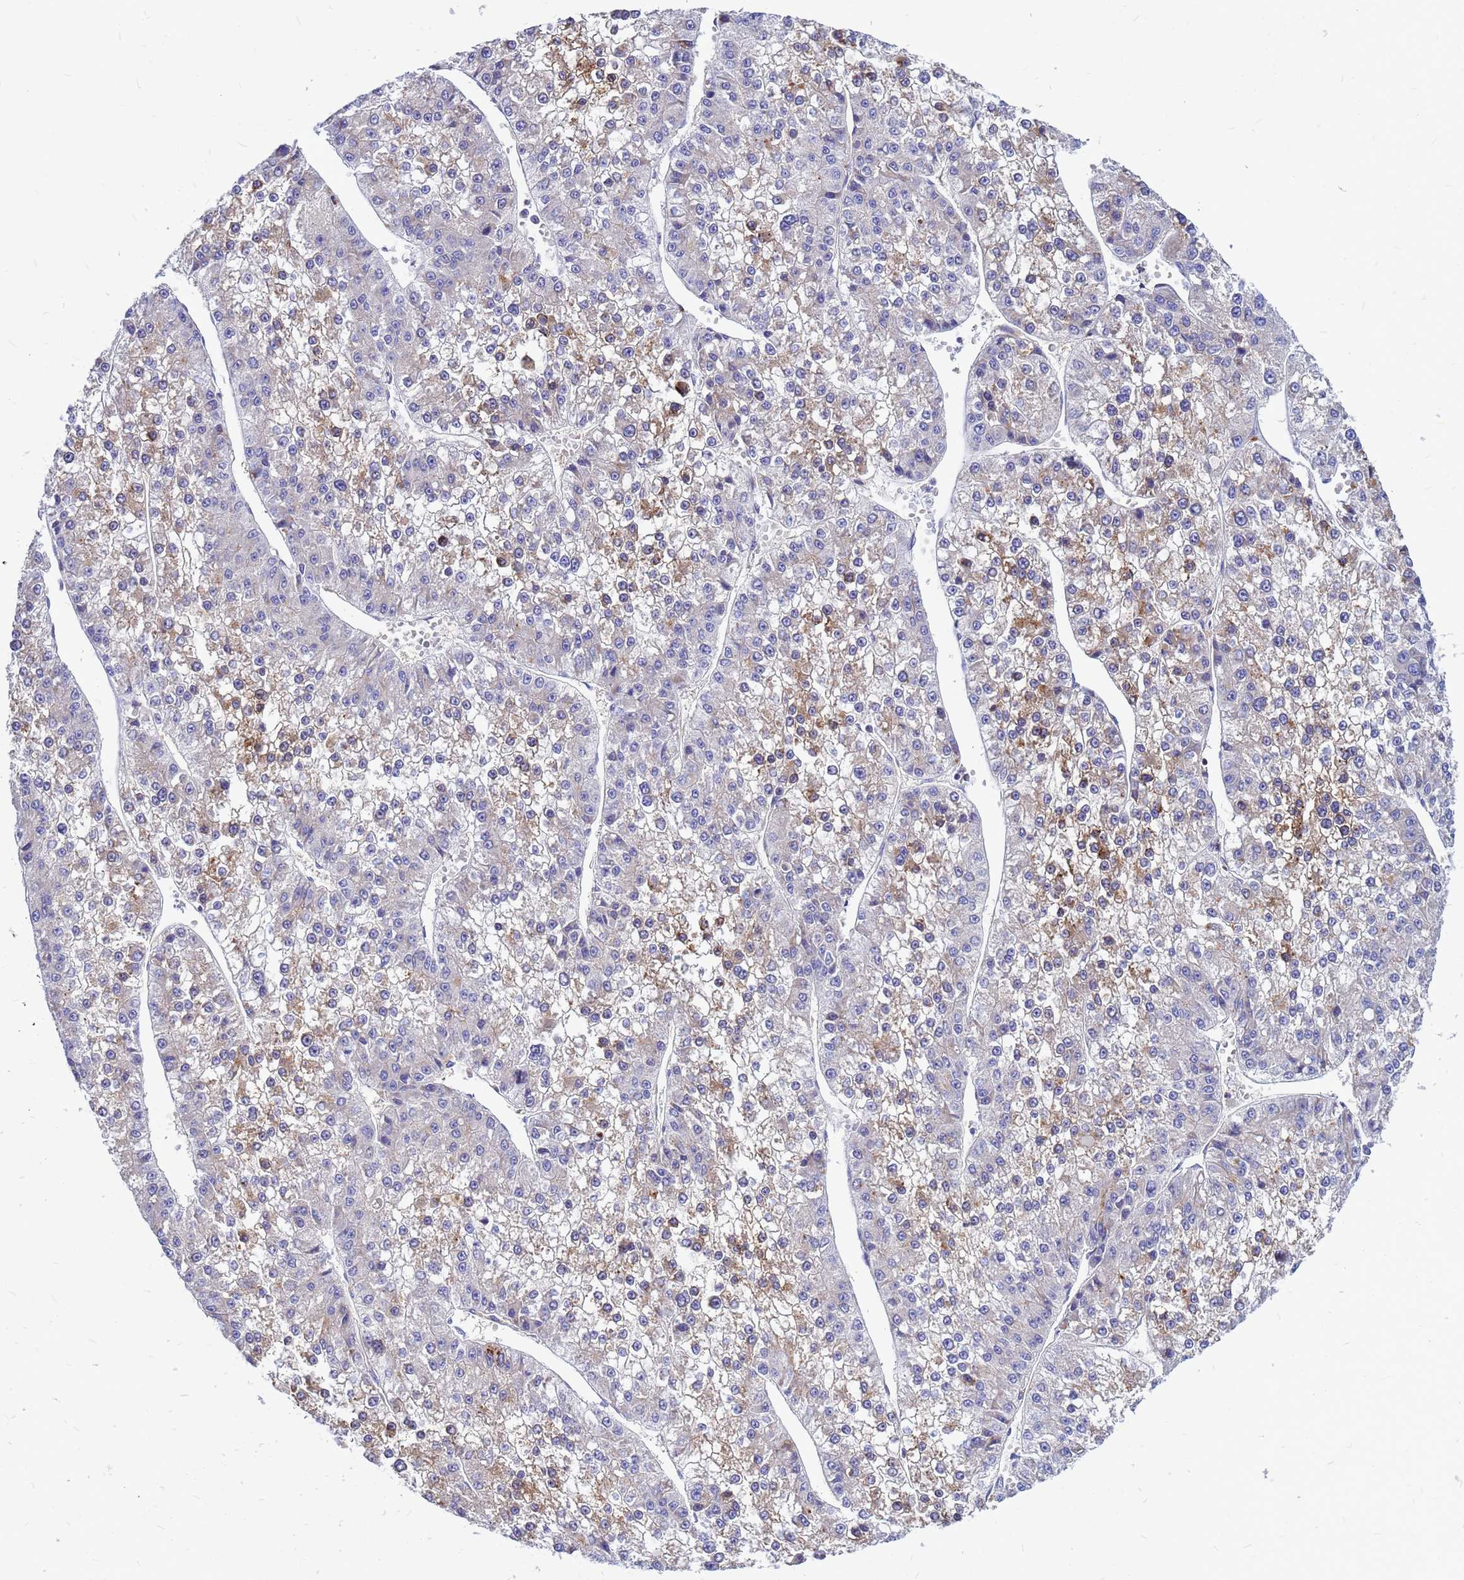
{"staining": {"intensity": "moderate", "quantity": "<25%", "location": "cytoplasmic/membranous"}, "tissue": "liver cancer", "cell_type": "Tumor cells", "image_type": "cancer", "snomed": [{"axis": "morphology", "description": "Carcinoma, Hepatocellular, NOS"}, {"axis": "topography", "description": "Liver"}], "caption": "Human hepatocellular carcinoma (liver) stained with a protein marker displays moderate staining in tumor cells.", "gene": "FHIP1A", "patient": {"sex": "female", "age": 73}}